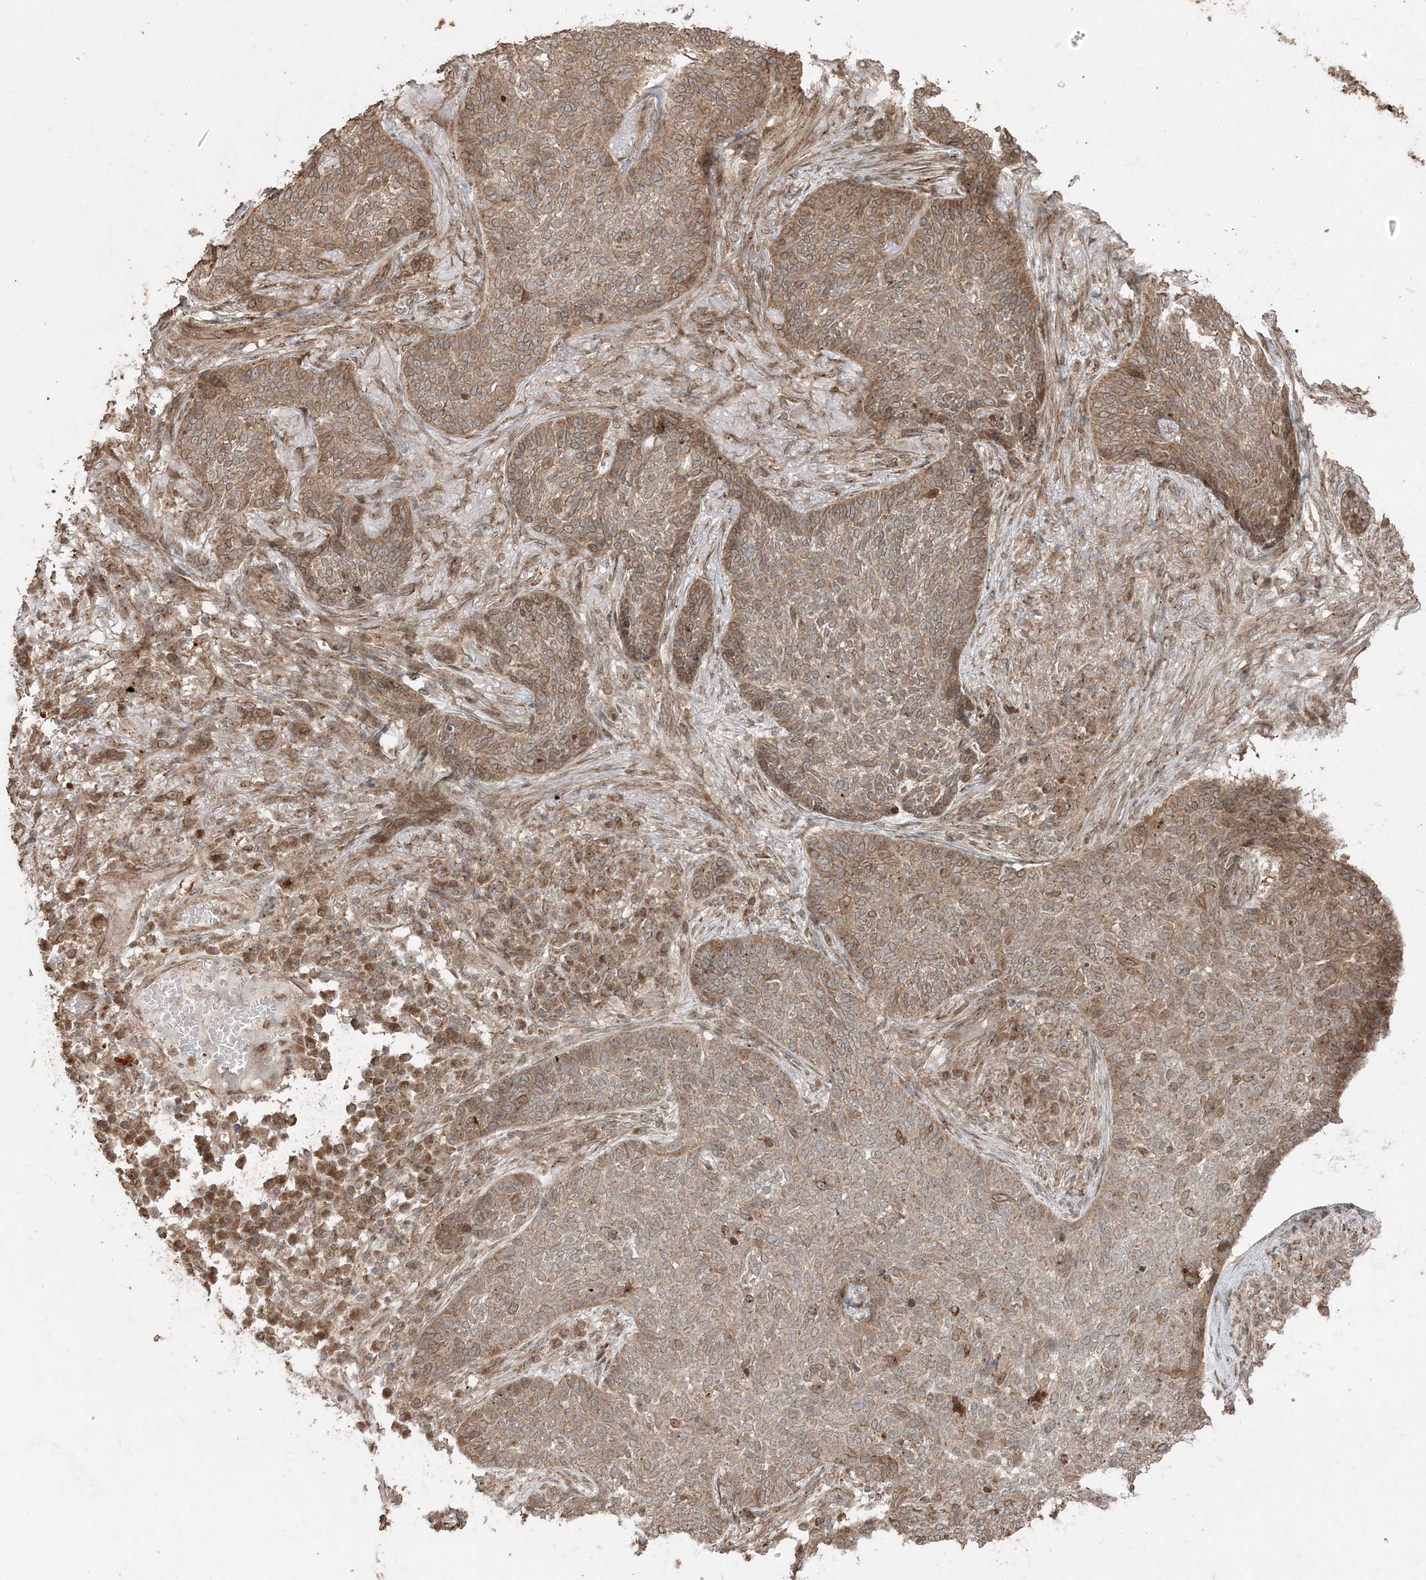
{"staining": {"intensity": "moderate", "quantity": ">75%", "location": "cytoplasmic/membranous"}, "tissue": "skin cancer", "cell_type": "Tumor cells", "image_type": "cancer", "snomed": [{"axis": "morphology", "description": "Basal cell carcinoma"}, {"axis": "topography", "description": "Skin"}], "caption": "Moderate cytoplasmic/membranous protein positivity is present in approximately >75% of tumor cells in basal cell carcinoma (skin). (brown staining indicates protein expression, while blue staining denotes nuclei).", "gene": "DDX19B", "patient": {"sex": "male", "age": 85}}